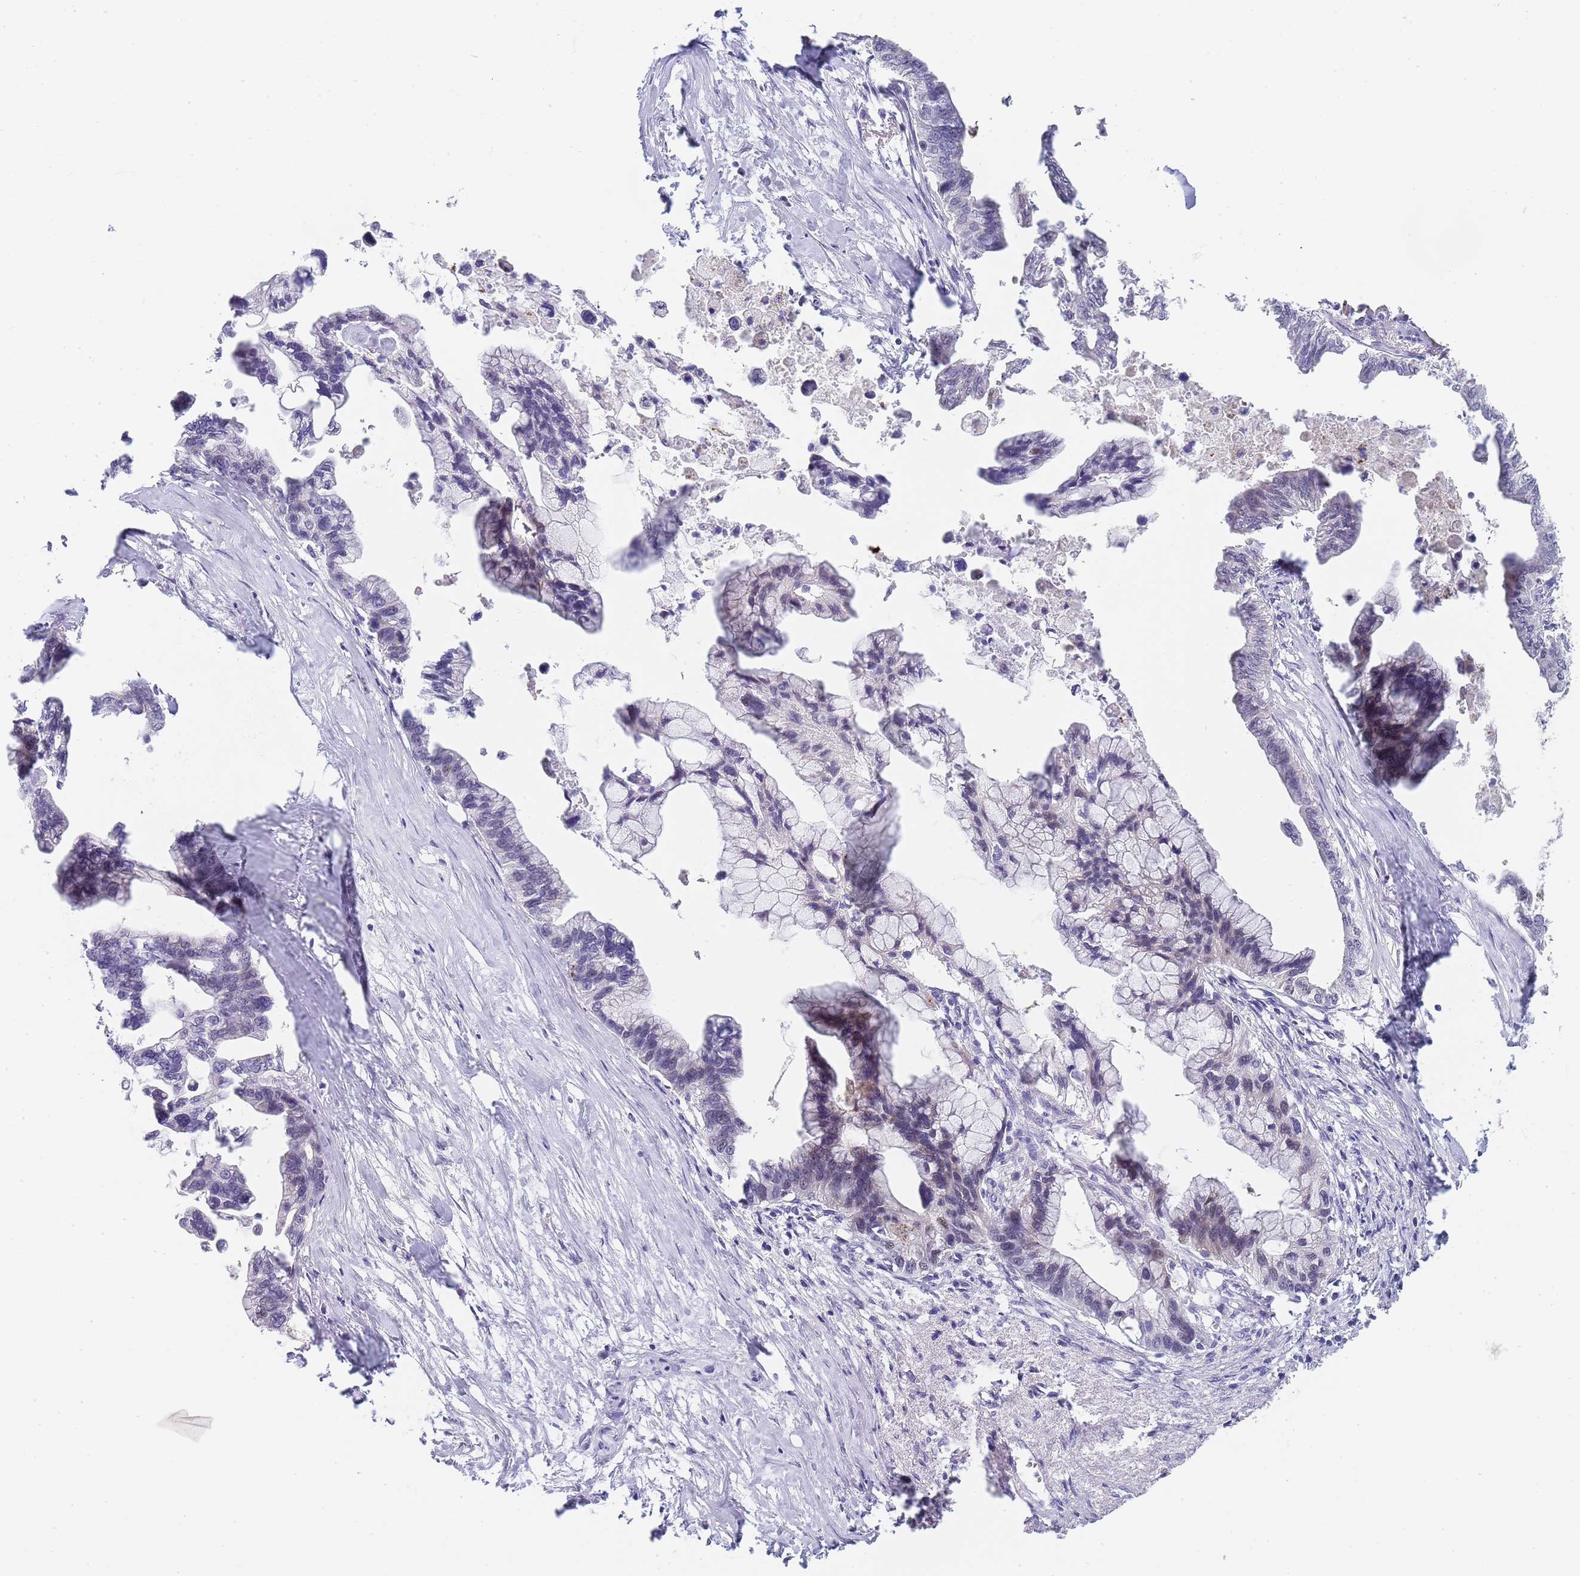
{"staining": {"intensity": "negative", "quantity": "none", "location": "none"}, "tissue": "pancreatic cancer", "cell_type": "Tumor cells", "image_type": "cancer", "snomed": [{"axis": "morphology", "description": "Adenocarcinoma, NOS"}, {"axis": "topography", "description": "Pancreas"}], "caption": "The micrograph displays no significant staining in tumor cells of adenocarcinoma (pancreatic).", "gene": "PLCL2", "patient": {"sex": "female", "age": 83}}